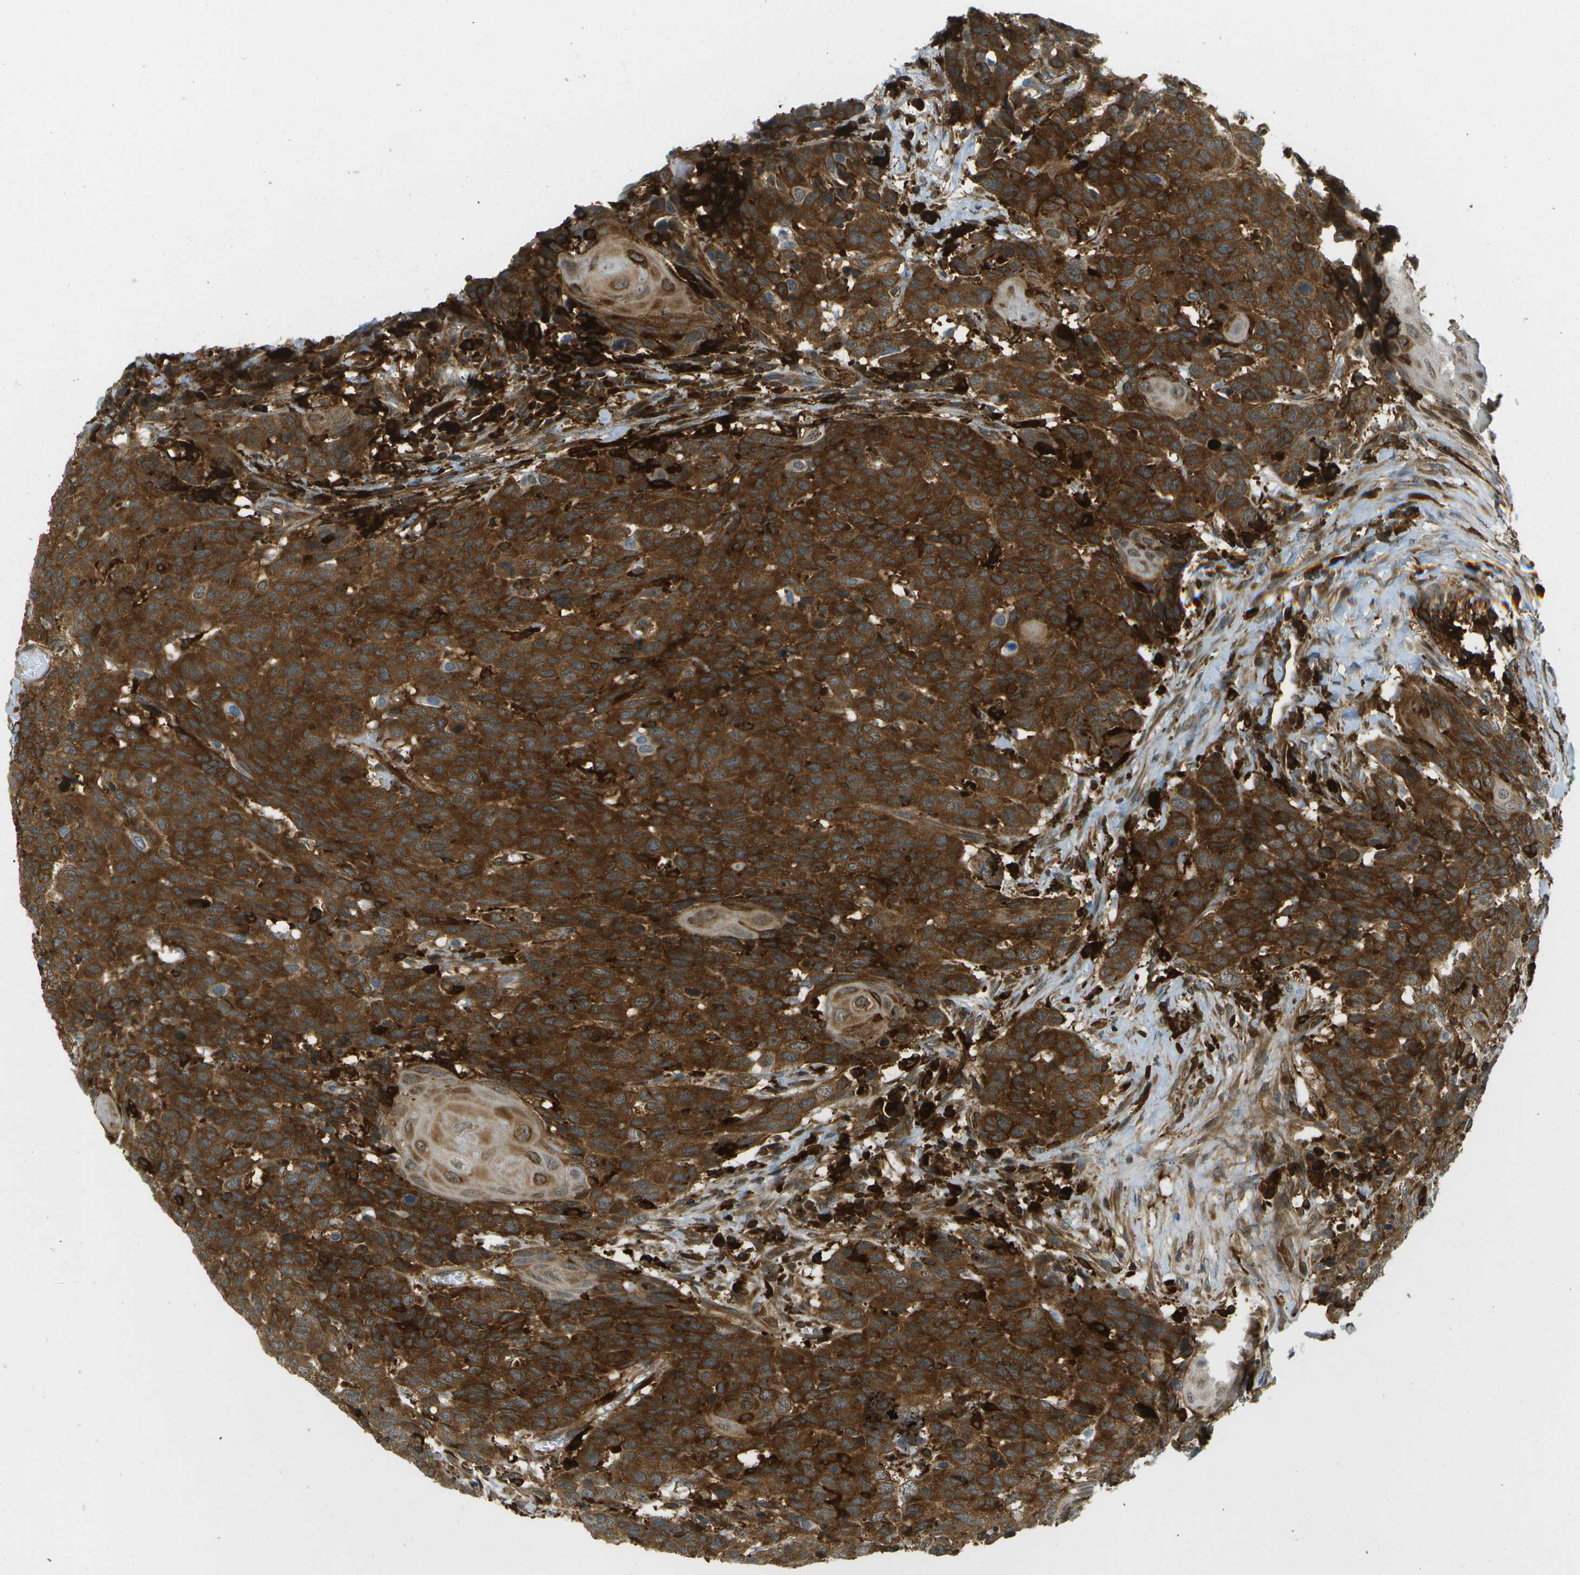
{"staining": {"intensity": "moderate", "quantity": ">75%", "location": "cytoplasmic/membranous"}, "tissue": "head and neck cancer", "cell_type": "Tumor cells", "image_type": "cancer", "snomed": [{"axis": "morphology", "description": "Squamous cell carcinoma, NOS"}, {"axis": "topography", "description": "Head-Neck"}], "caption": "A brown stain labels moderate cytoplasmic/membranous positivity of a protein in head and neck cancer (squamous cell carcinoma) tumor cells.", "gene": "TMTC1", "patient": {"sex": "male", "age": 66}}